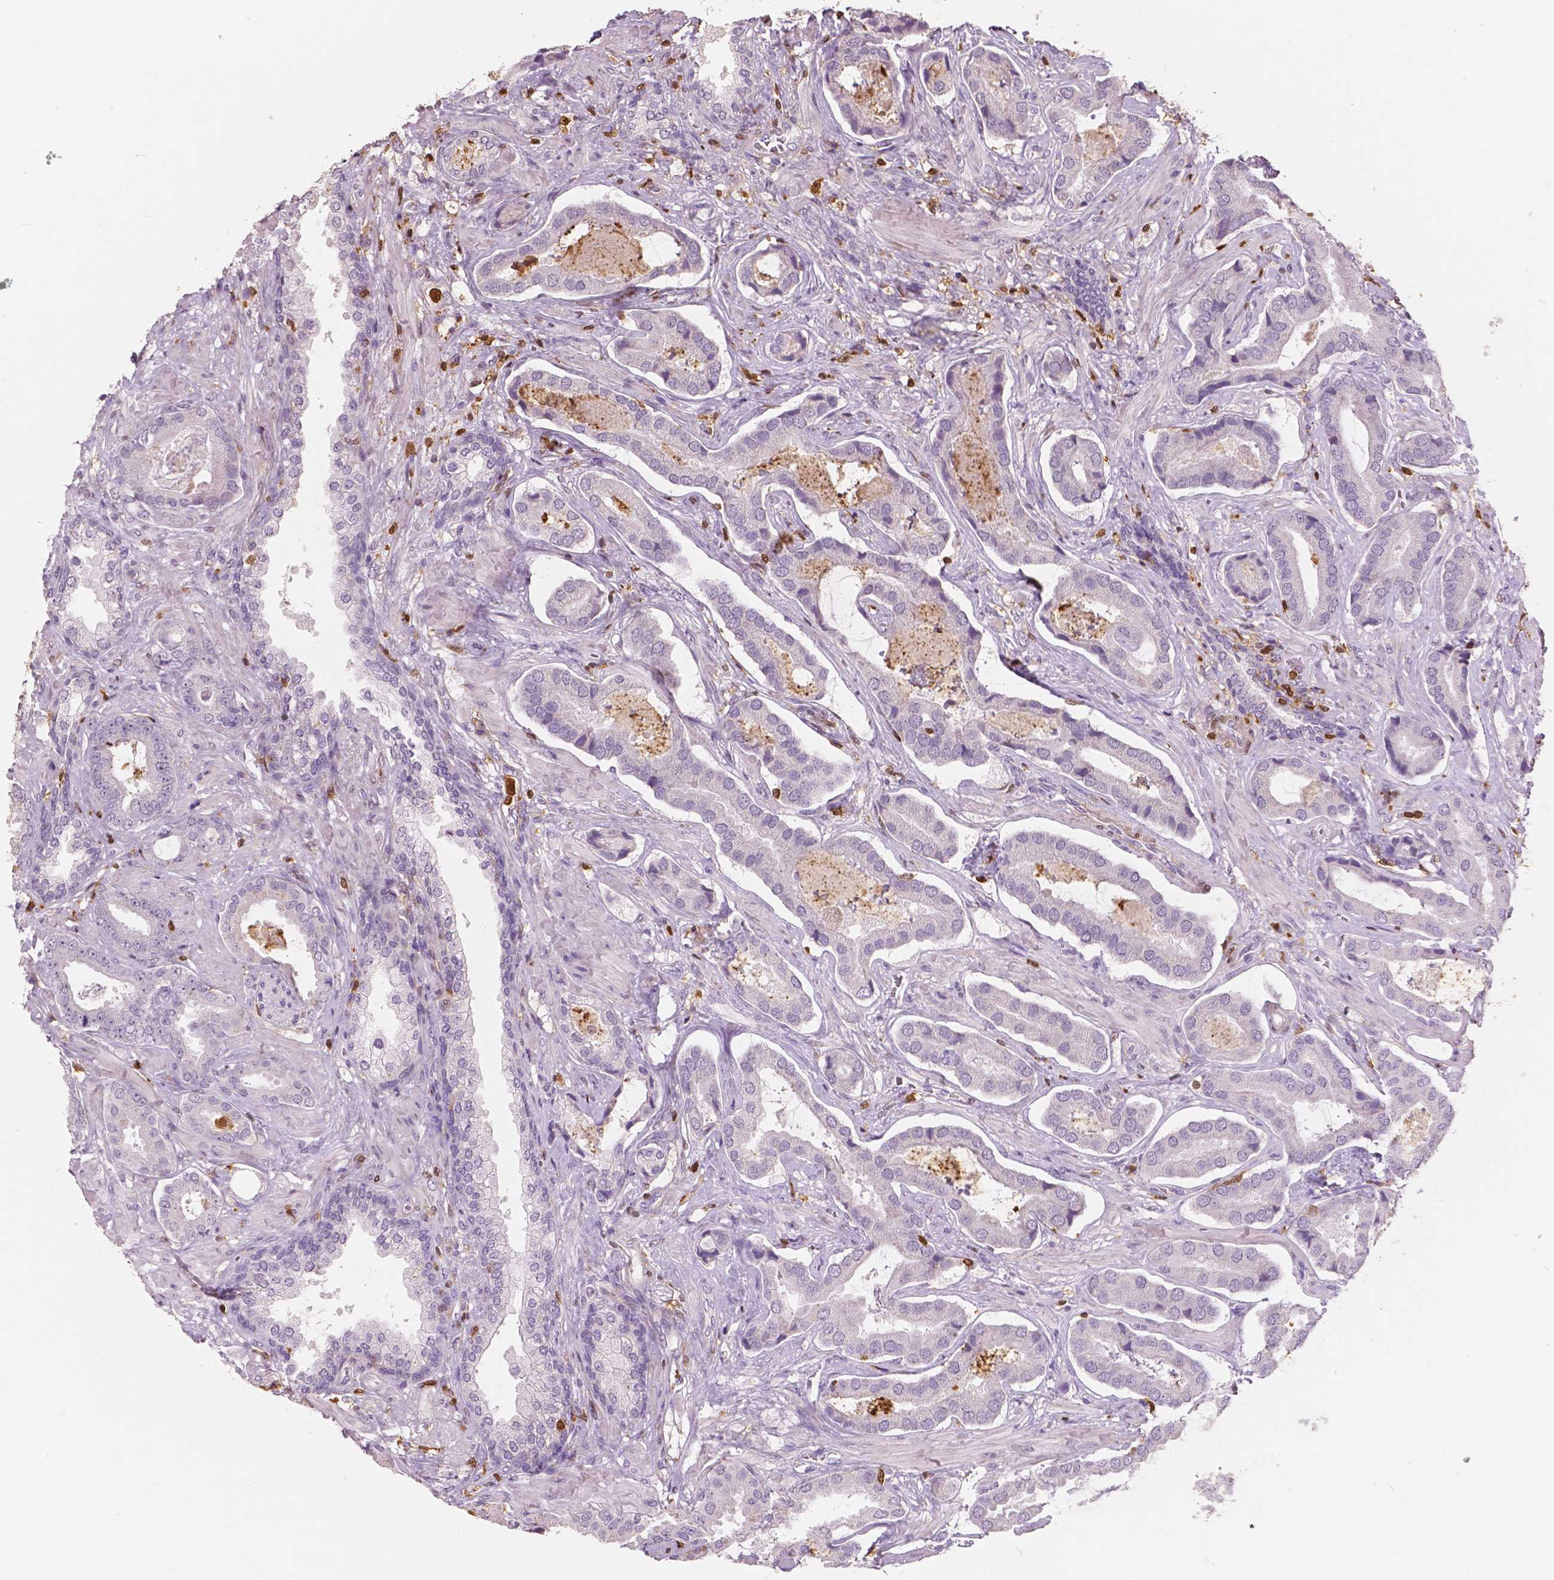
{"staining": {"intensity": "negative", "quantity": "none", "location": "none"}, "tissue": "prostate cancer", "cell_type": "Tumor cells", "image_type": "cancer", "snomed": [{"axis": "morphology", "description": "Adenocarcinoma, NOS"}, {"axis": "topography", "description": "Prostate"}], "caption": "Human prostate cancer stained for a protein using immunohistochemistry (IHC) exhibits no positivity in tumor cells.", "gene": "S100A4", "patient": {"sex": "male", "age": 64}}